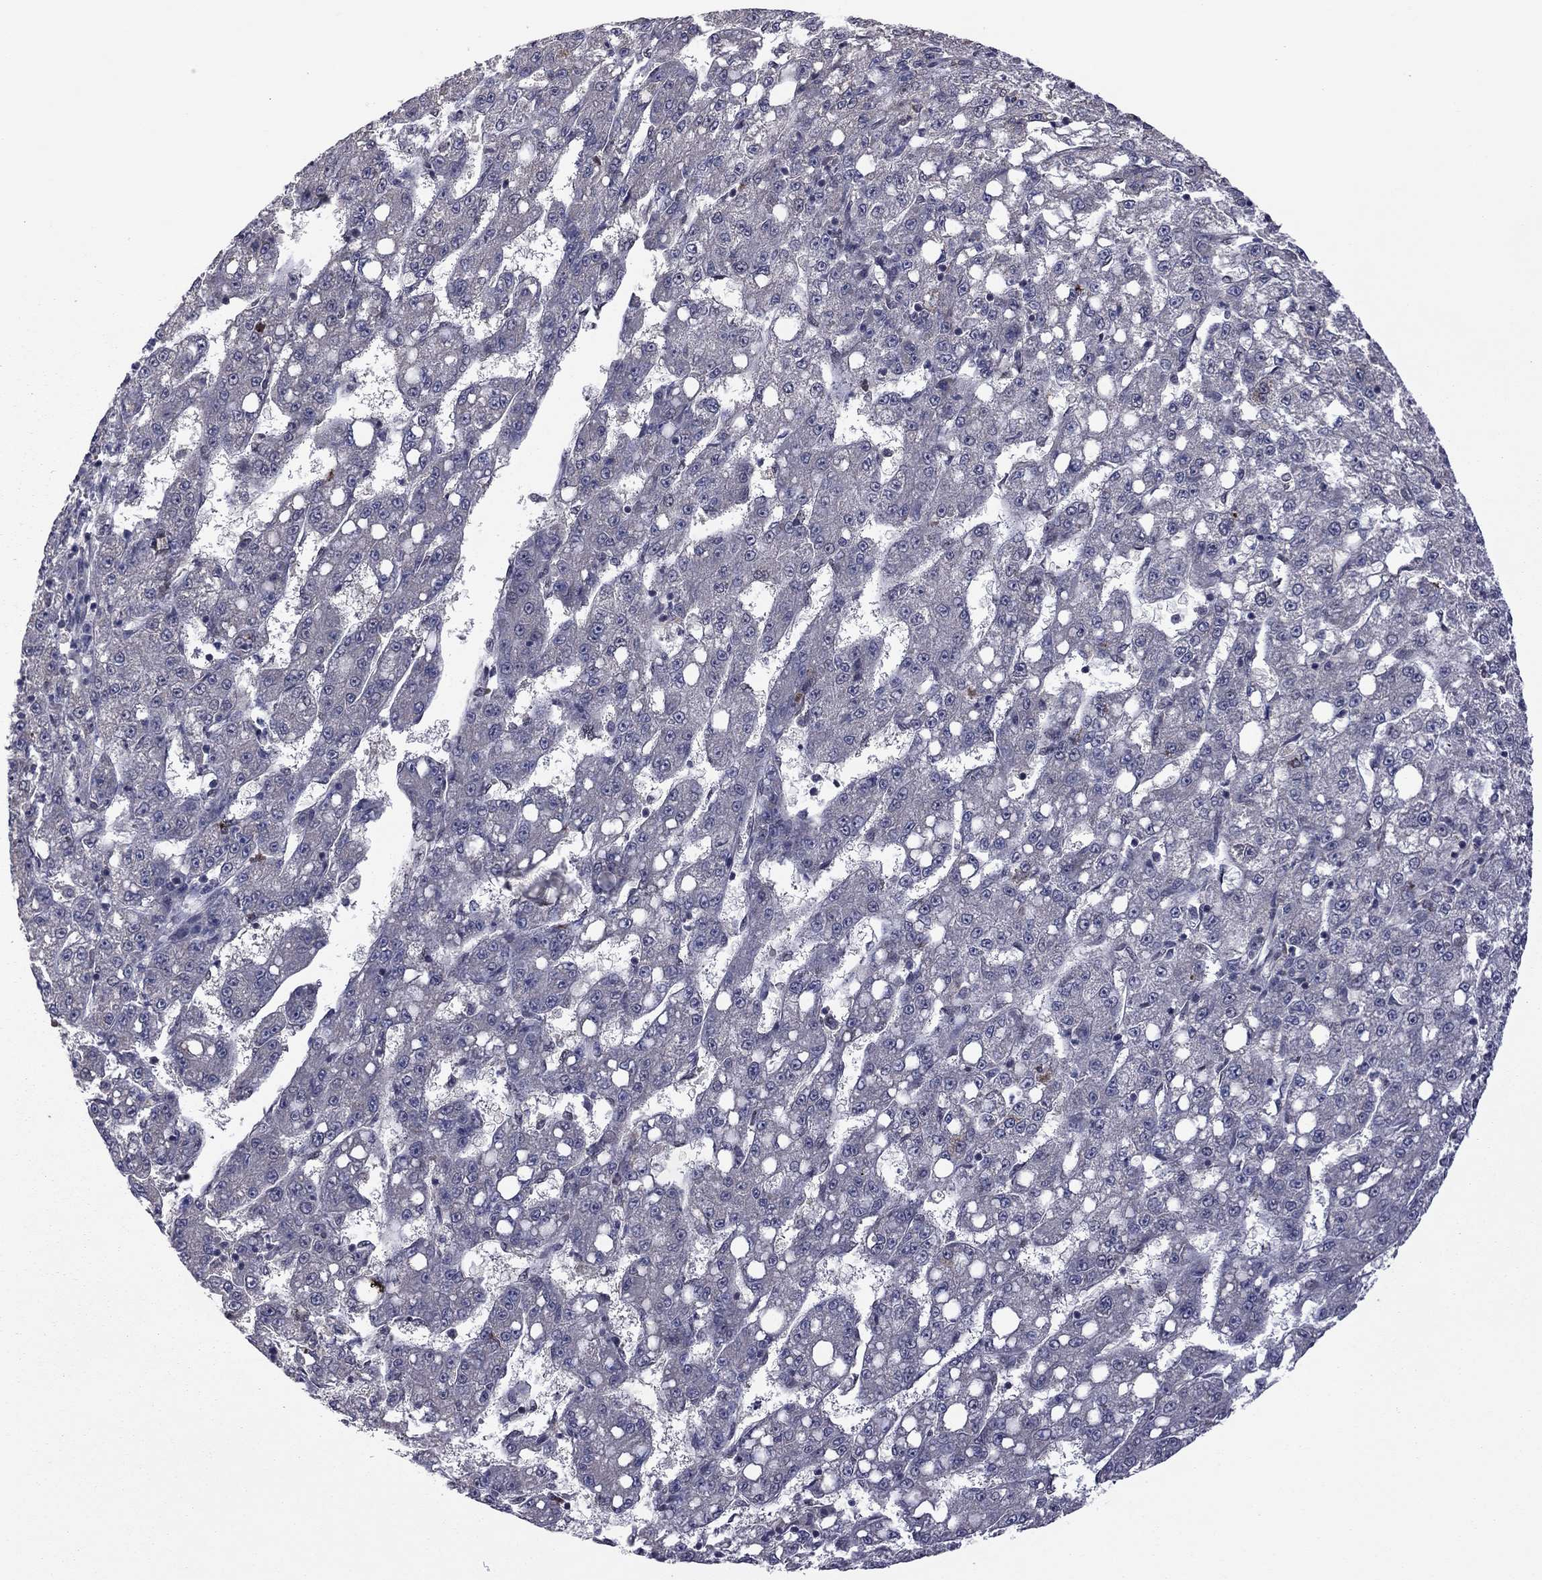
{"staining": {"intensity": "negative", "quantity": "none", "location": "none"}, "tissue": "liver cancer", "cell_type": "Tumor cells", "image_type": "cancer", "snomed": [{"axis": "morphology", "description": "Carcinoma, Hepatocellular, NOS"}, {"axis": "topography", "description": "Liver"}], "caption": "Liver cancer was stained to show a protein in brown. There is no significant expression in tumor cells.", "gene": "GPAA1", "patient": {"sex": "female", "age": 65}}